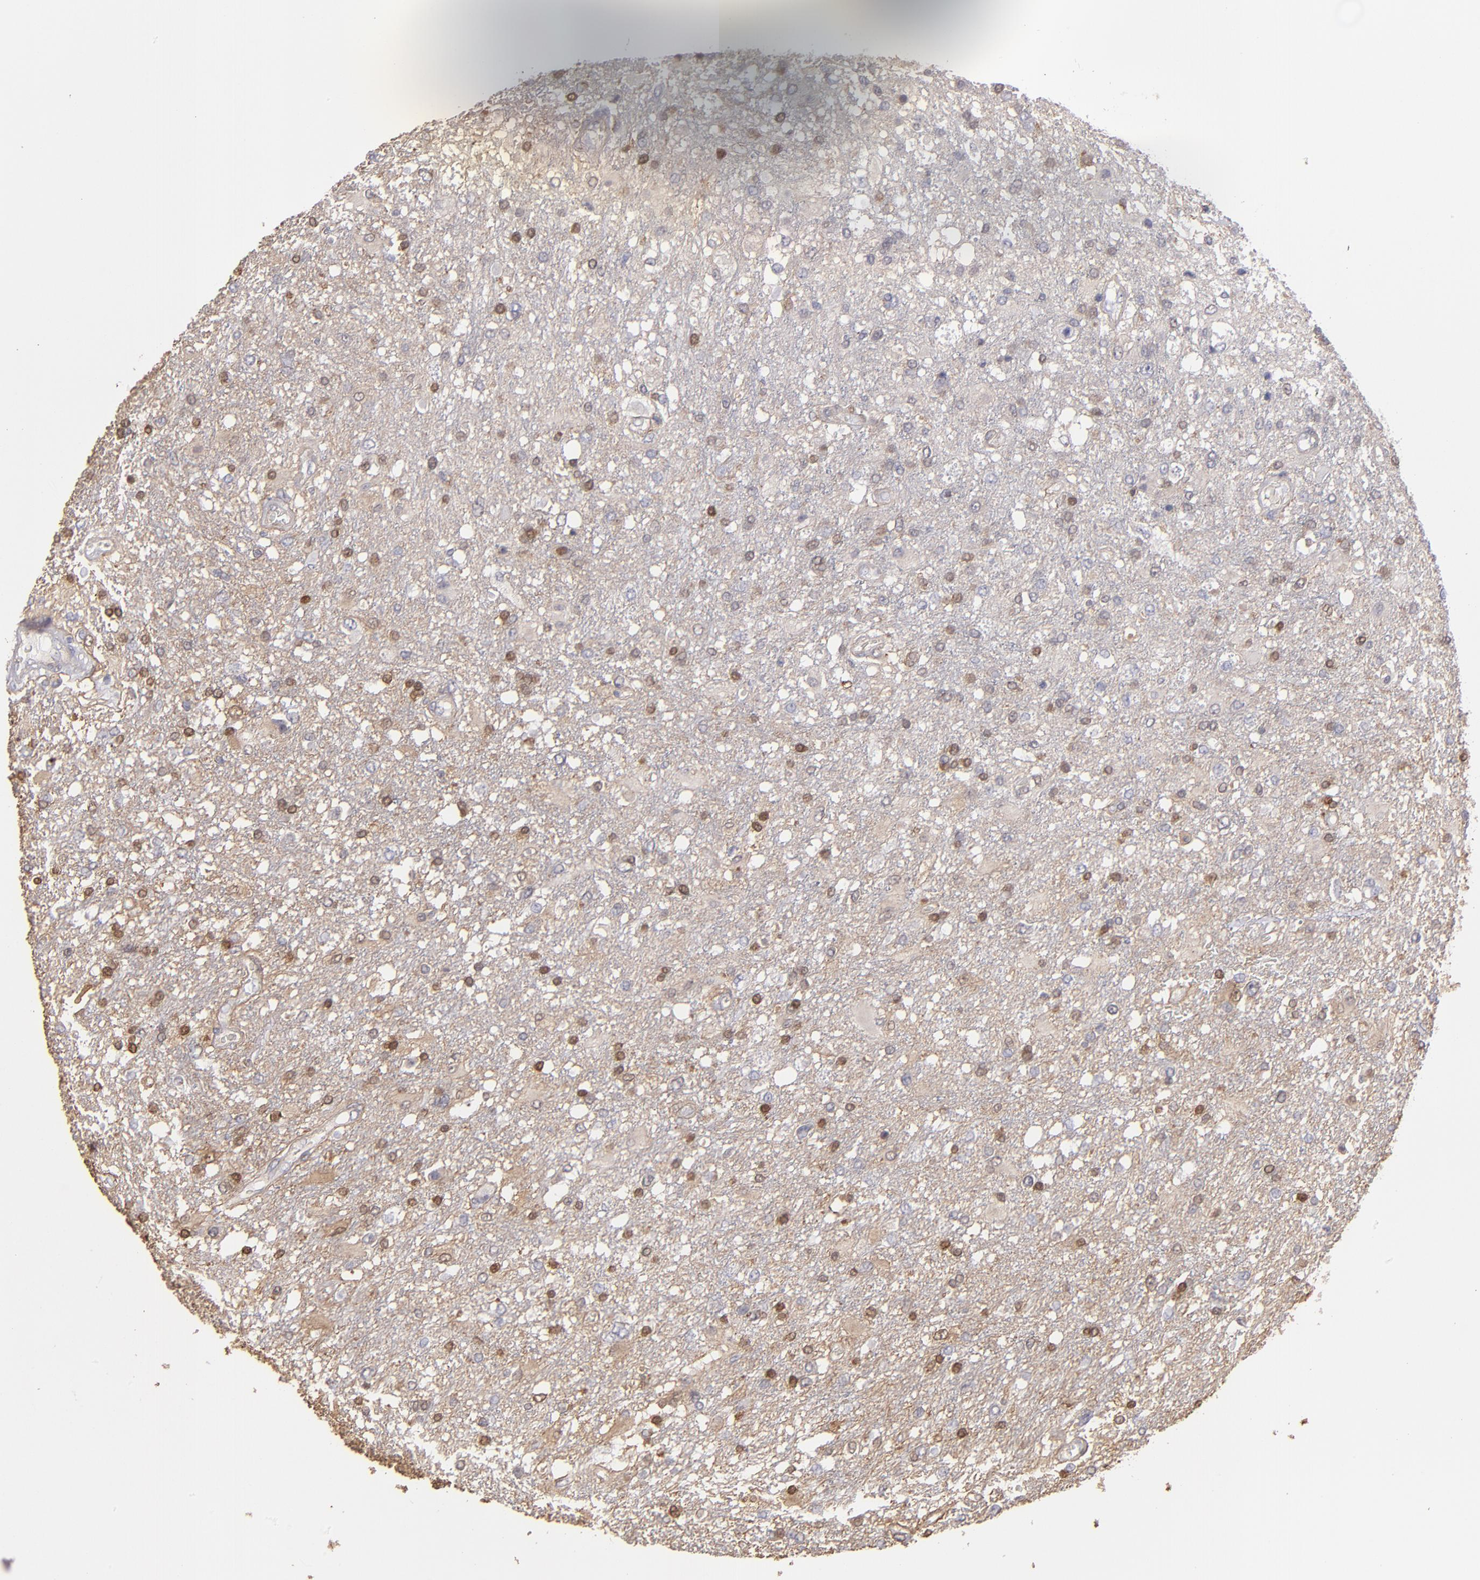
{"staining": {"intensity": "moderate", "quantity": "<25%", "location": "cytoplasmic/membranous,nuclear"}, "tissue": "glioma", "cell_type": "Tumor cells", "image_type": "cancer", "snomed": [{"axis": "morphology", "description": "Glioma, malignant, High grade"}, {"axis": "topography", "description": "Cerebral cortex"}], "caption": "Protein staining by immunohistochemistry displays moderate cytoplasmic/membranous and nuclear positivity in approximately <25% of tumor cells in malignant glioma (high-grade).", "gene": "NDRG2", "patient": {"sex": "male", "age": 79}}